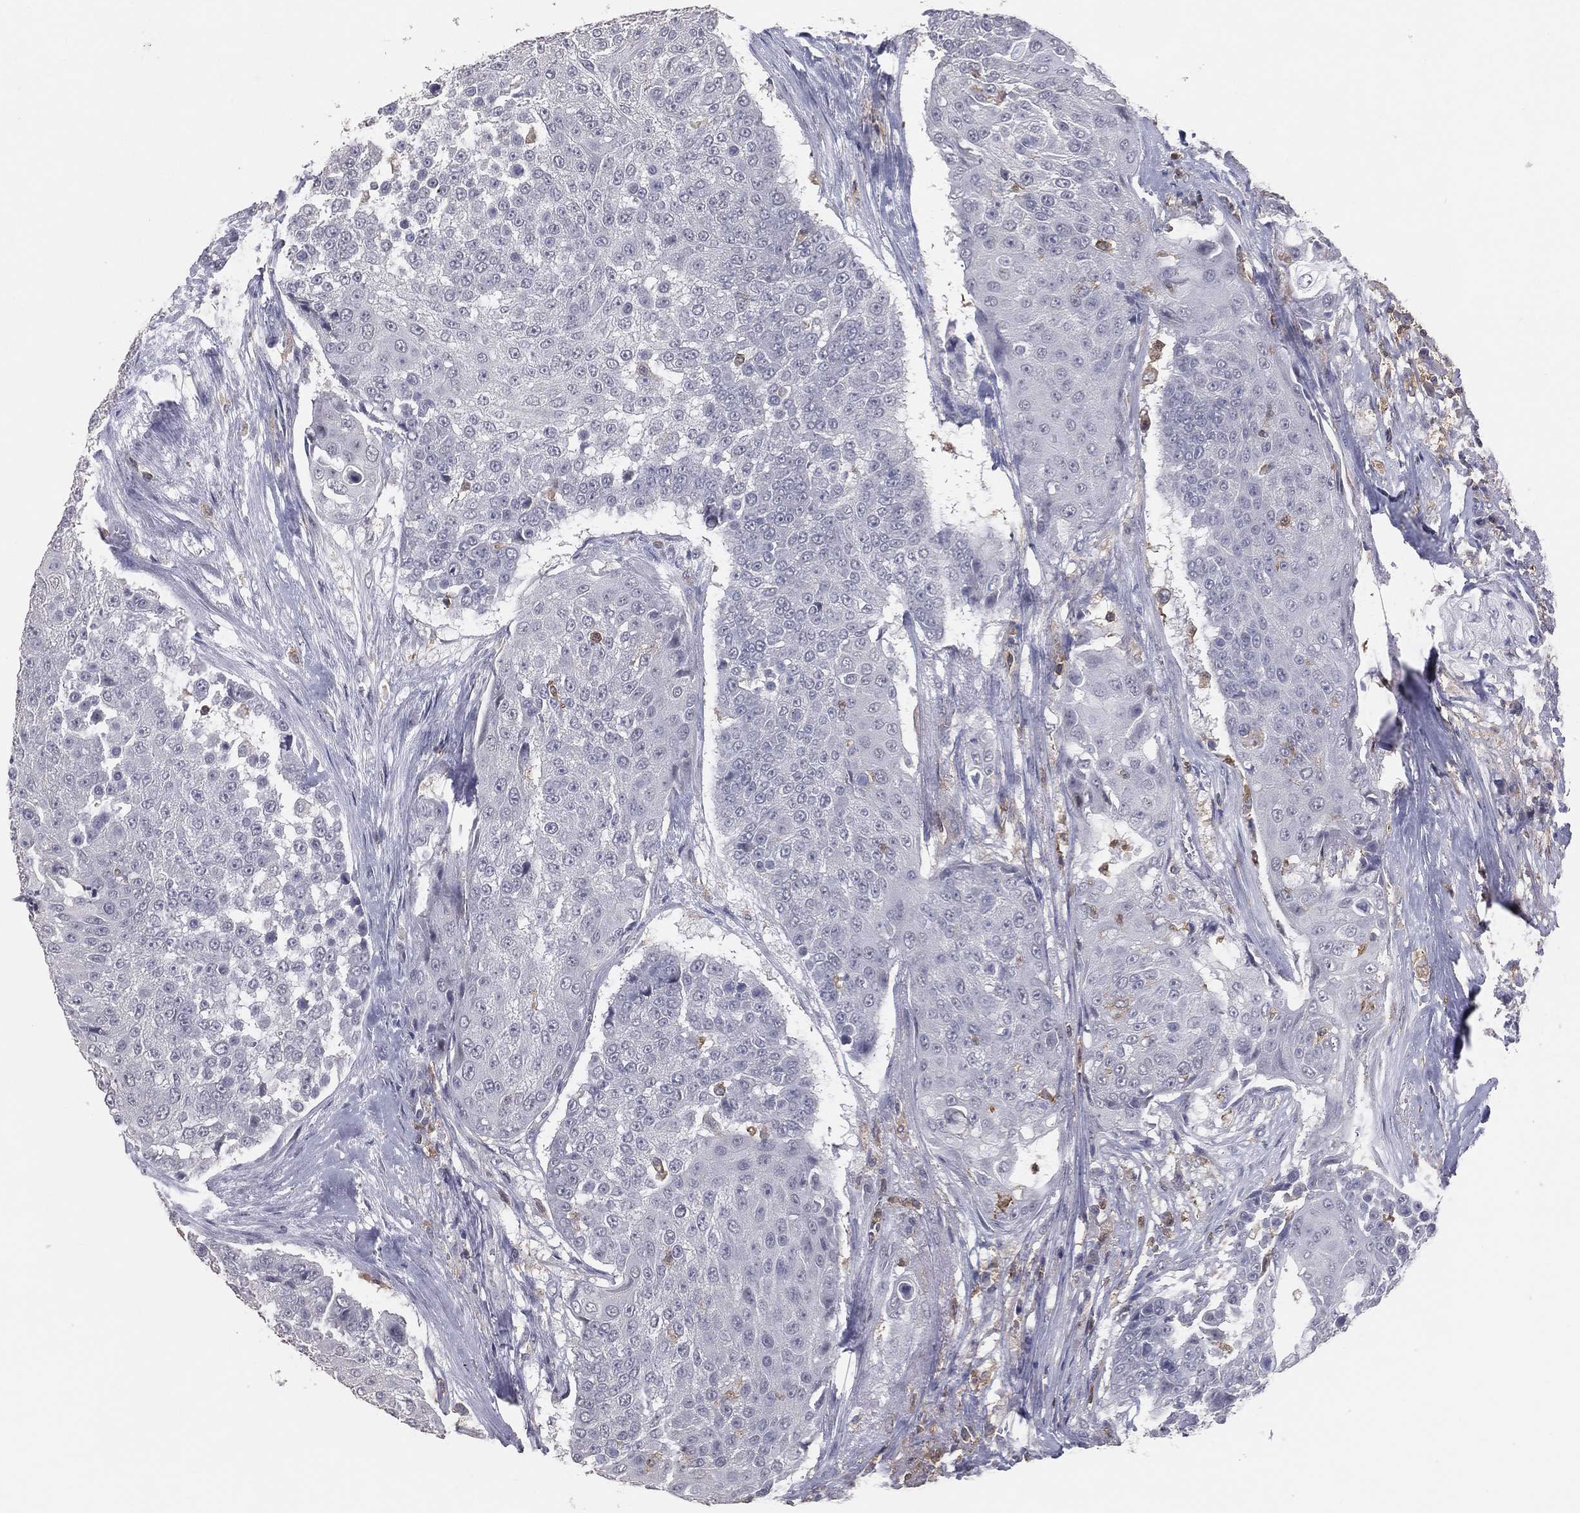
{"staining": {"intensity": "negative", "quantity": "none", "location": "none"}, "tissue": "urothelial cancer", "cell_type": "Tumor cells", "image_type": "cancer", "snomed": [{"axis": "morphology", "description": "Urothelial carcinoma, High grade"}, {"axis": "topography", "description": "Urinary bladder"}], "caption": "IHC of human urothelial cancer exhibits no expression in tumor cells.", "gene": "PSTPIP1", "patient": {"sex": "female", "age": 63}}